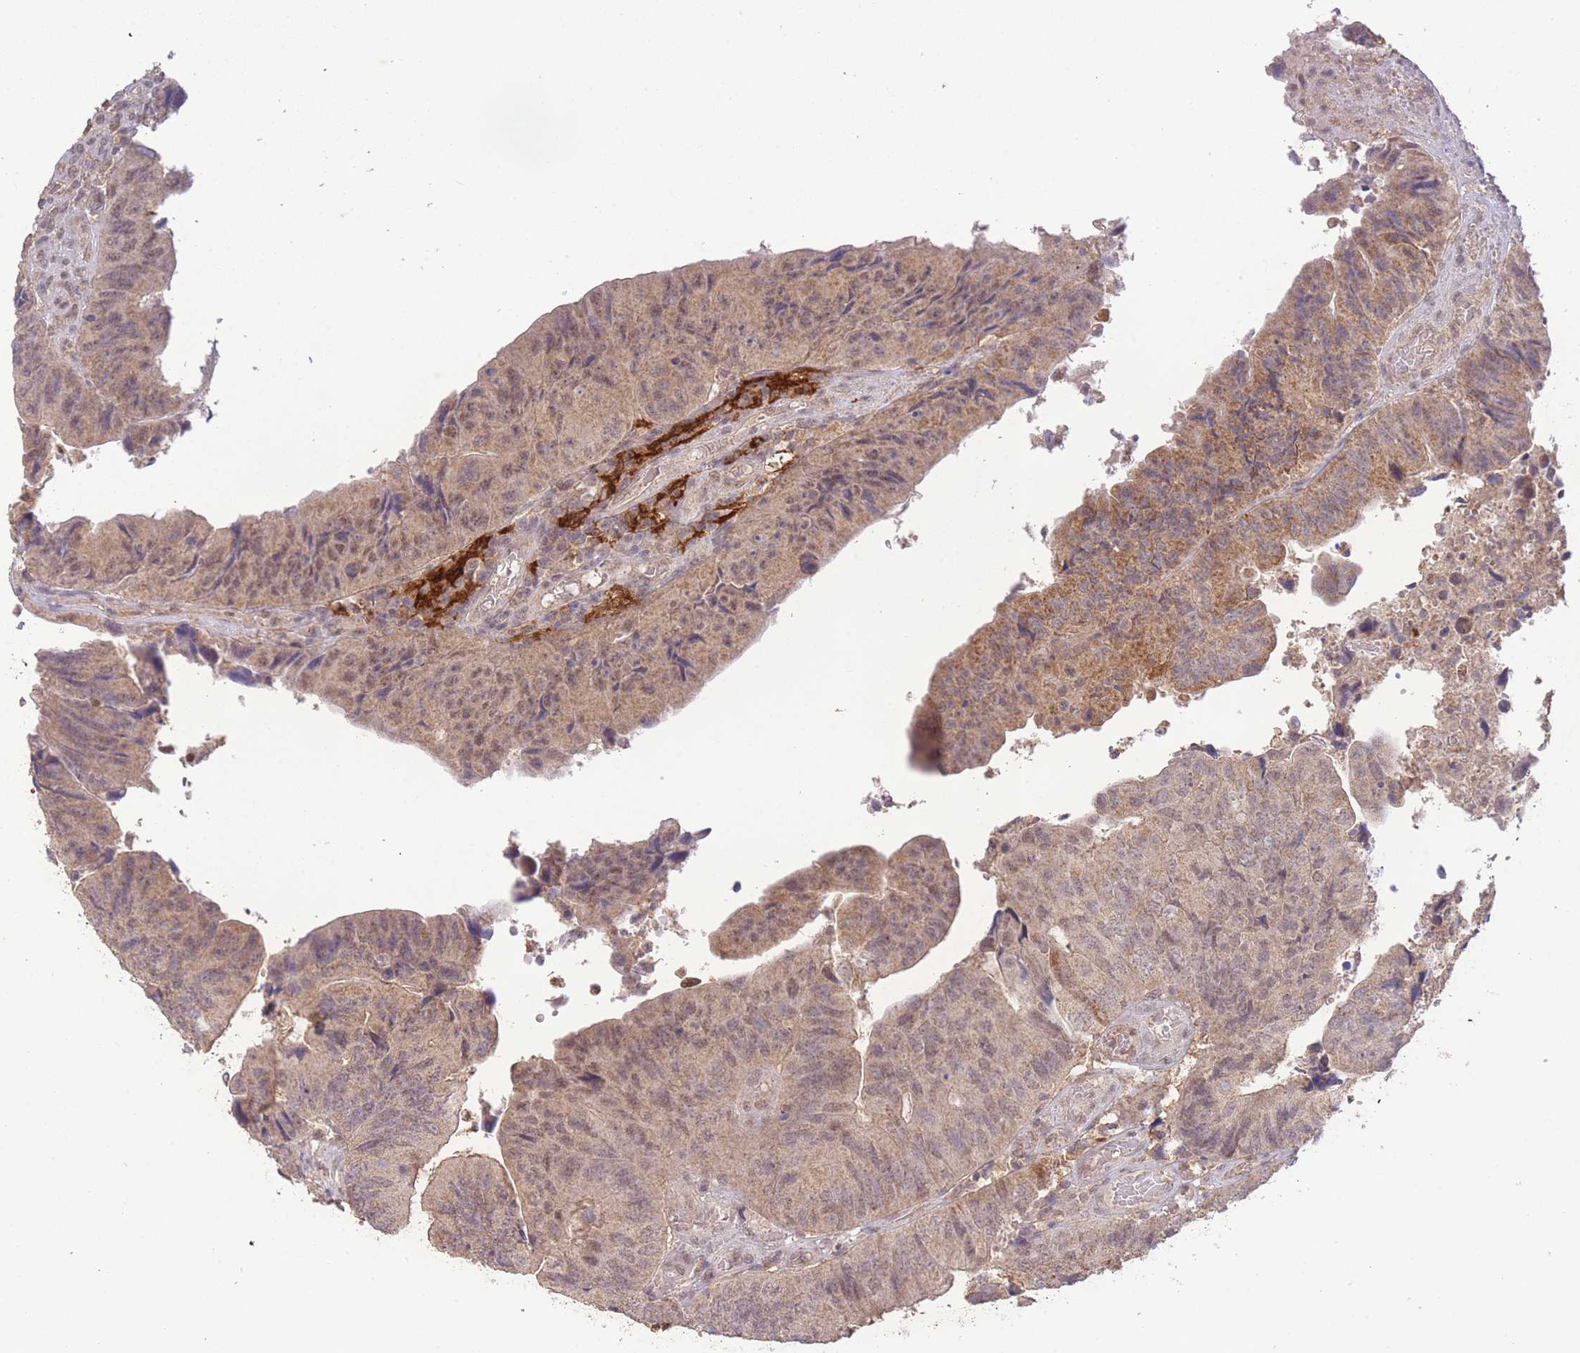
{"staining": {"intensity": "moderate", "quantity": "<25%", "location": "cytoplasmic/membranous,nuclear"}, "tissue": "colorectal cancer", "cell_type": "Tumor cells", "image_type": "cancer", "snomed": [{"axis": "morphology", "description": "Adenocarcinoma, NOS"}, {"axis": "topography", "description": "Colon"}], "caption": "A micrograph of adenocarcinoma (colorectal) stained for a protein reveals moderate cytoplasmic/membranous and nuclear brown staining in tumor cells.", "gene": "RNF144B", "patient": {"sex": "female", "age": 67}}